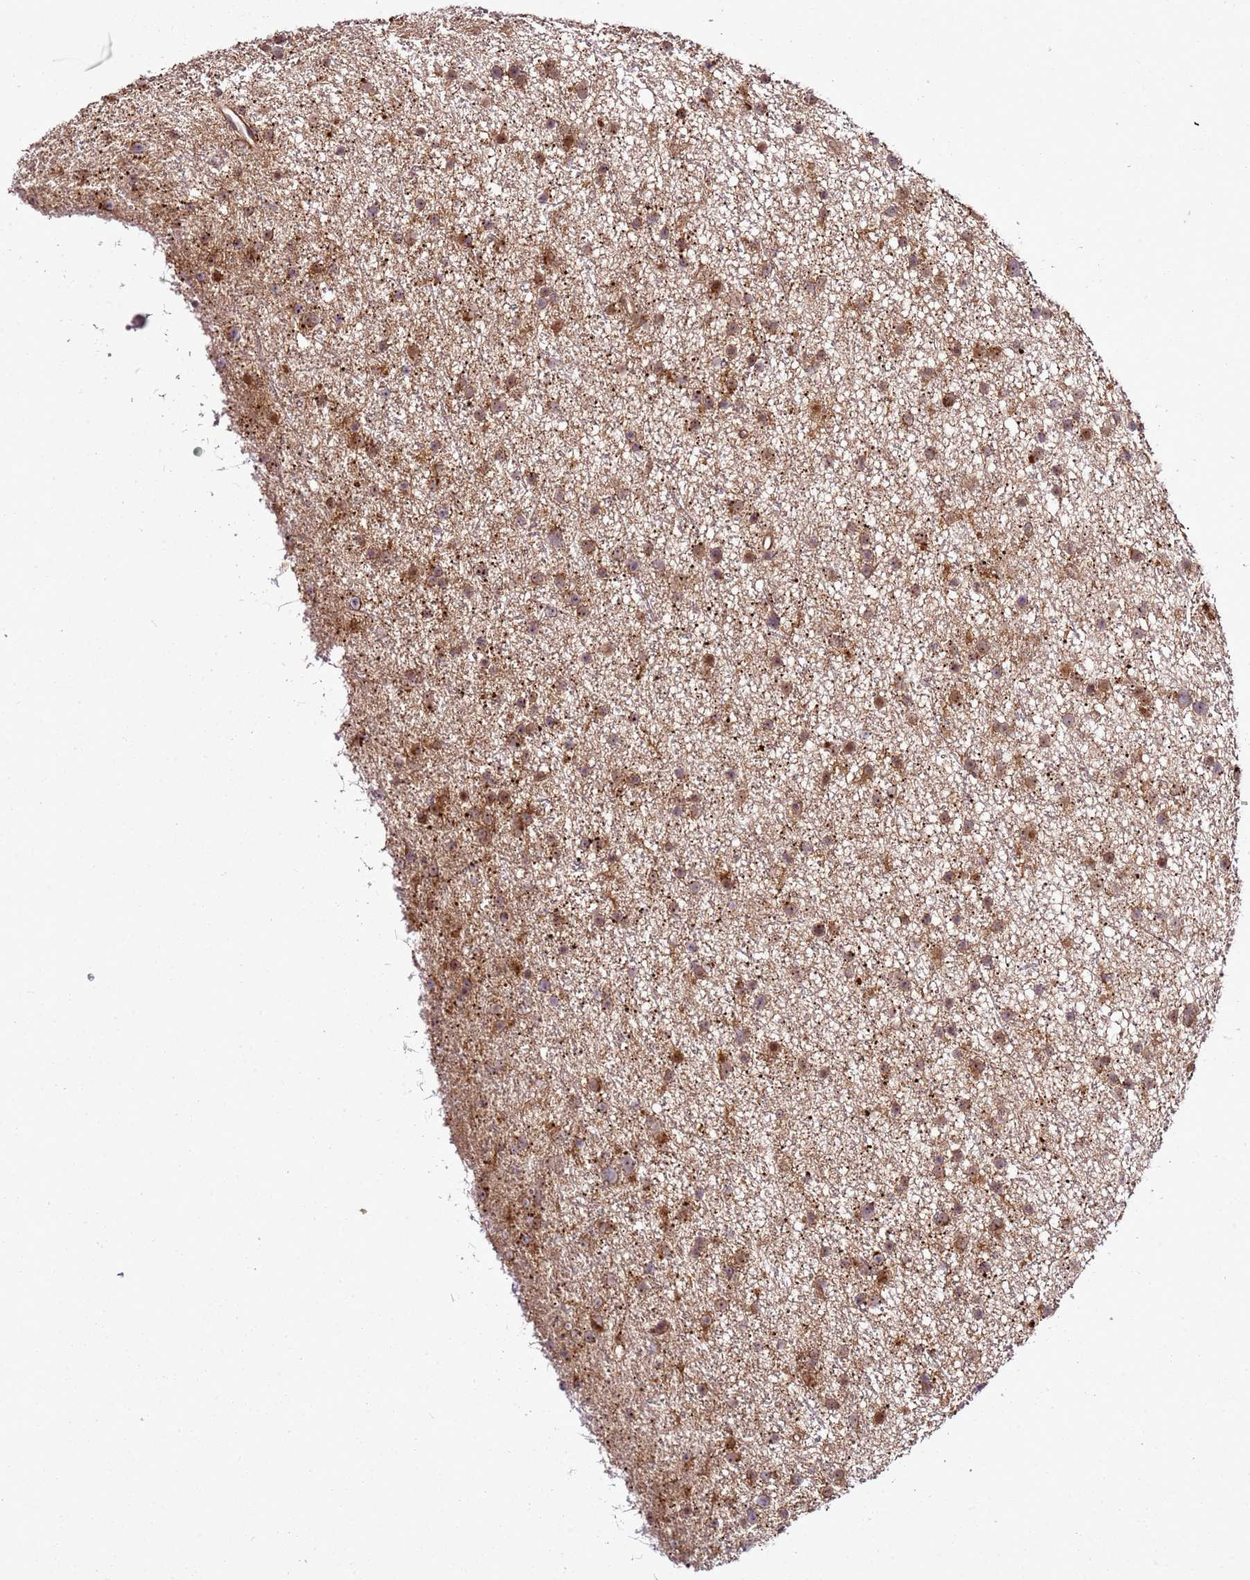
{"staining": {"intensity": "moderate", "quantity": ">75%", "location": "cytoplasmic/membranous"}, "tissue": "glioma", "cell_type": "Tumor cells", "image_type": "cancer", "snomed": [{"axis": "morphology", "description": "Glioma, malignant, Low grade"}, {"axis": "topography", "description": "Cerebral cortex"}], "caption": "Malignant glioma (low-grade) was stained to show a protein in brown. There is medium levels of moderate cytoplasmic/membranous positivity in approximately >75% of tumor cells. (DAB (3,3'-diaminobenzidine) = brown stain, brightfield microscopy at high magnification).", "gene": "RASA3", "patient": {"sex": "female", "age": 39}}